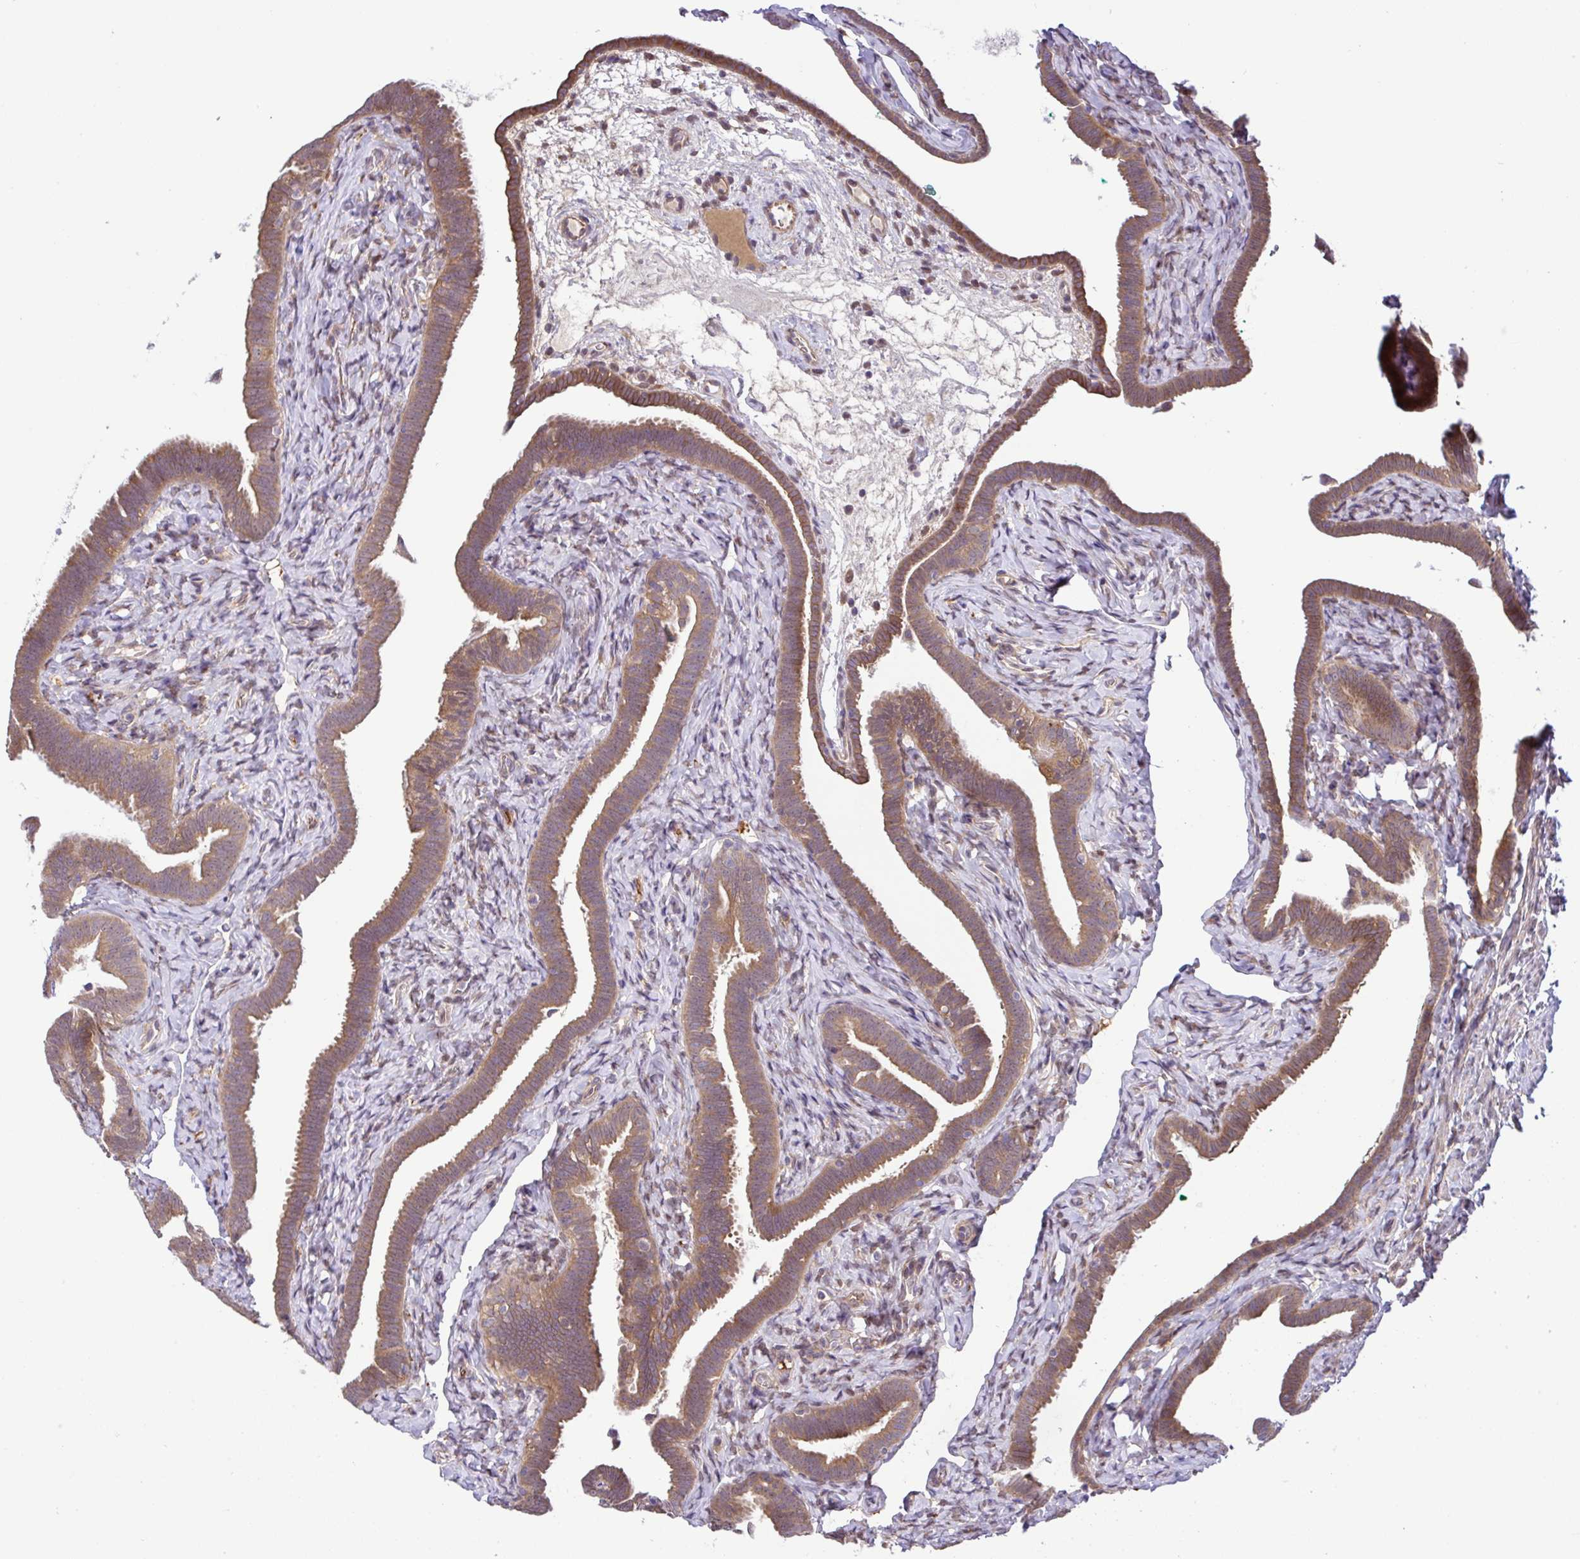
{"staining": {"intensity": "moderate", "quantity": ">75%", "location": "cytoplasmic/membranous"}, "tissue": "fallopian tube", "cell_type": "Glandular cells", "image_type": "normal", "snomed": [{"axis": "morphology", "description": "Normal tissue, NOS"}, {"axis": "topography", "description": "Fallopian tube"}], "caption": "IHC micrograph of benign human fallopian tube stained for a protein (brown), which shows medium levels of moderate cytoplasmic/membranous expression in about >75% of glandular cells.", "gene": "UBE4A", "patient": {"sex": "female", "age": 69}}